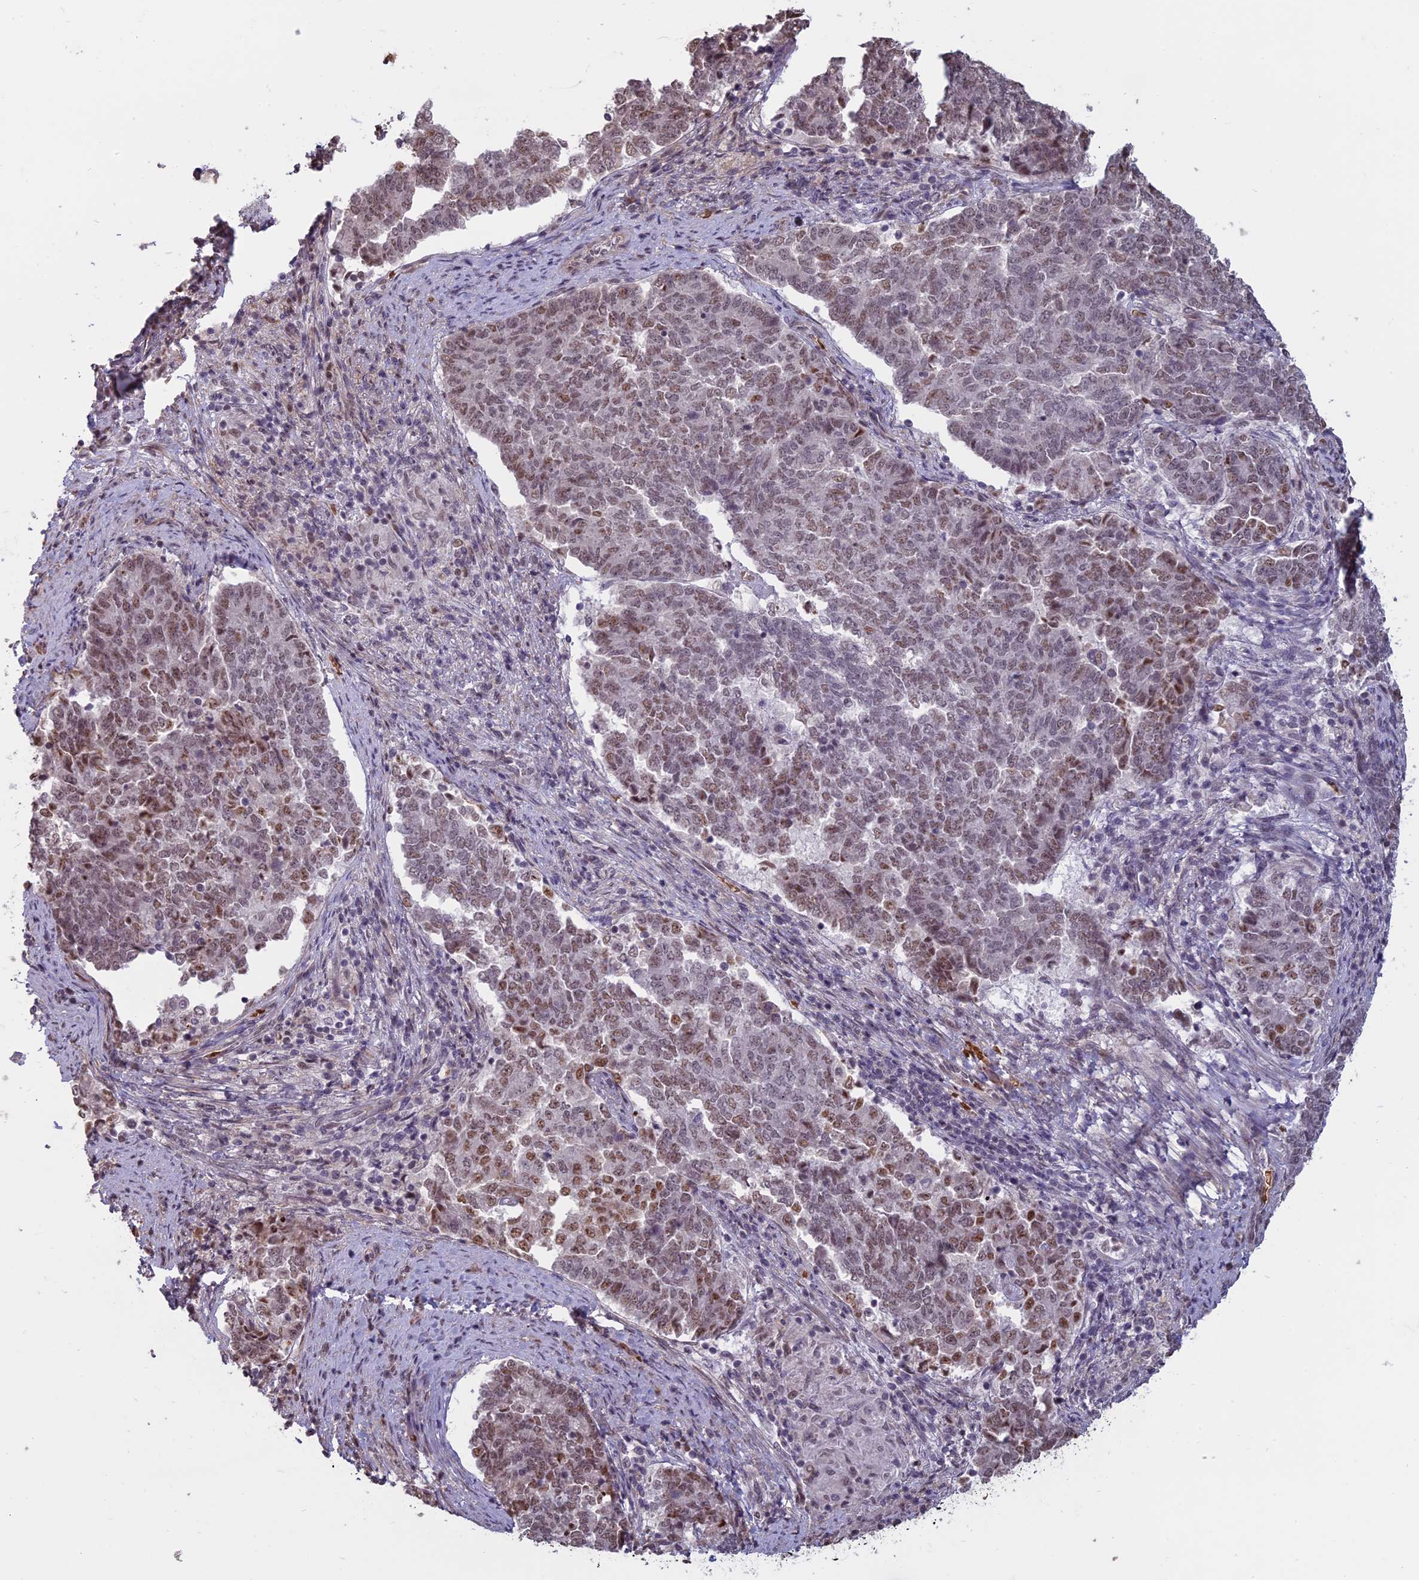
{"staining": {"intensity": "moderate", "quantity": "25%-75%", "location": "nuclear"}, "tissue": "endometrial cancer", "cell_type": "Tumor cells", "image_type": "cancer", "snomed": [{"axis": "morphology", "description": "Adenocarcinoma, NOS"}, {"axis": "topography", "description": "Endometrium"}], "caption": "Protein expression analysis of adenocarcinoma (endometrial) exhibits moderate nuclear expression in approximately 25%-75% of tumor cells.", "gene": "MFAP1", "patient": {"sex": "female", "age": 80}}